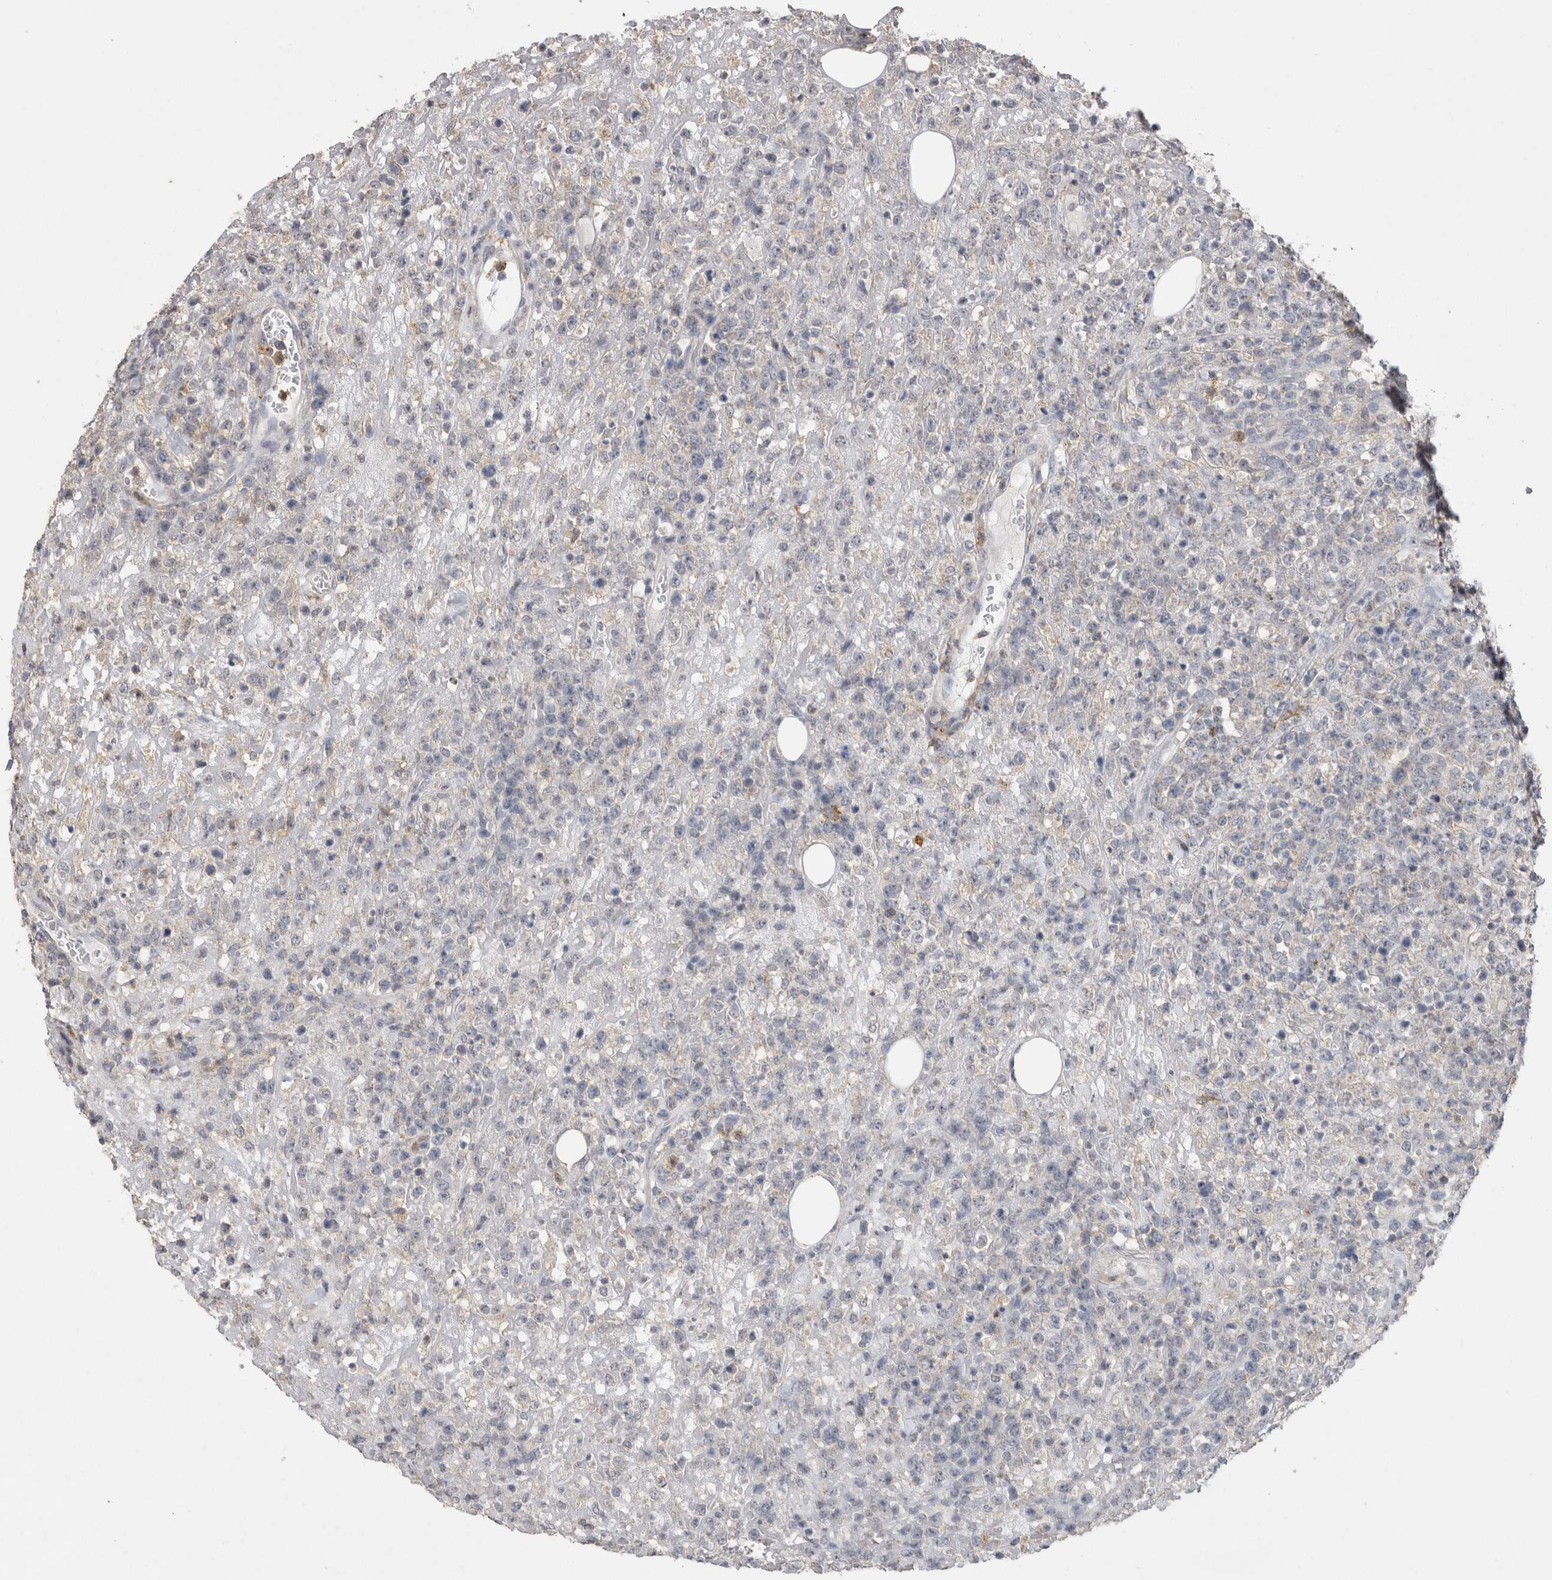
{"staining": {"intensity": "negative", "quantity": "none", "location": "none"}, "tissue": "lymphoma", "cell_type": "Tumor cells", "image_type": "cancer", "snomed": [{"axis": "morphology", "description": "Malignant lymphoma, non-Hodgkin's type, High grade"}, {"axis": "topography", "description": "Colon"}], "caption": "IHC image of human lymphoma stained for a protein (brown), which reveals no expression in tumor cells.", "gene": "CNTFR", "patient": {"sex": "female", "age": 53}}